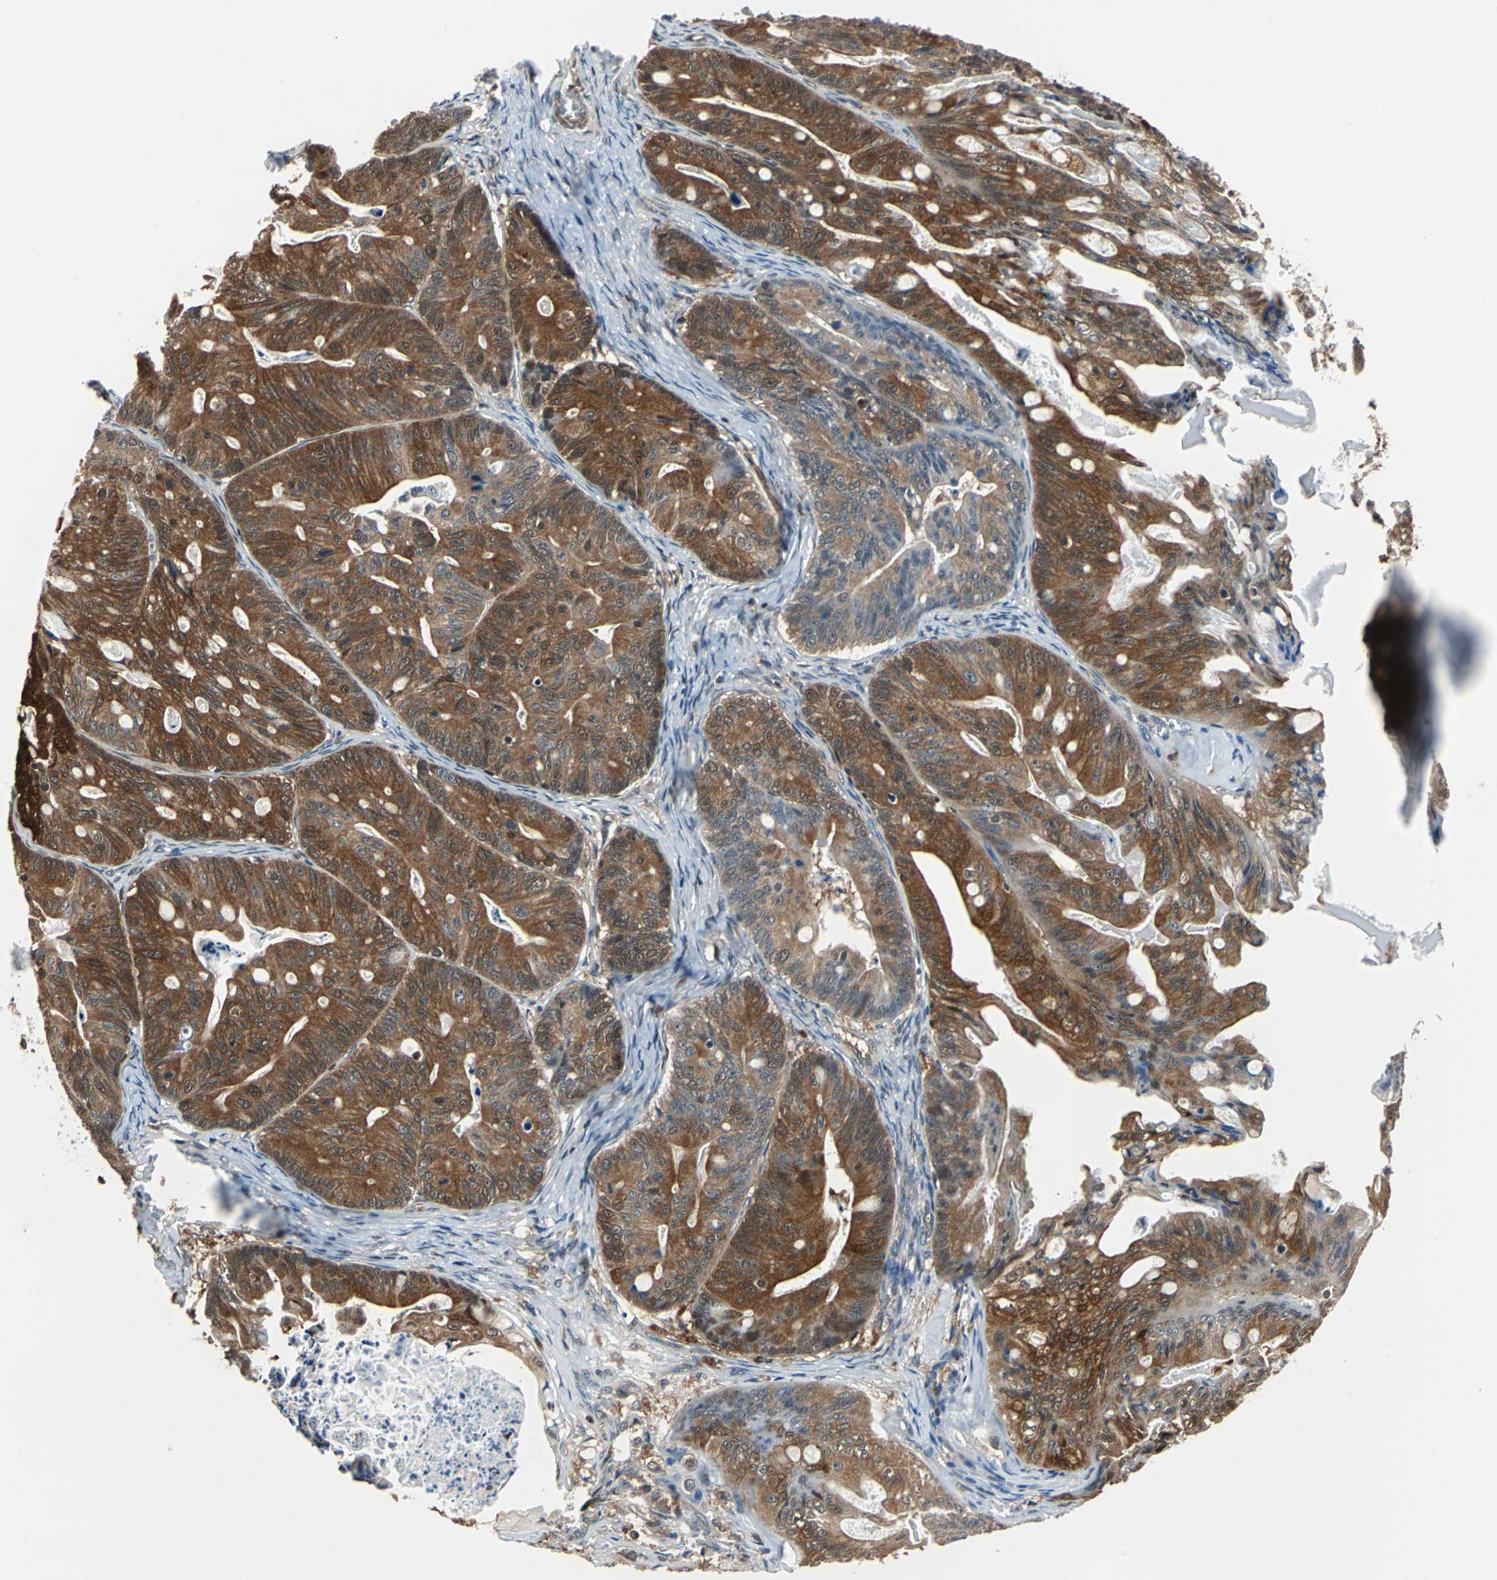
{"staining": {"intensity": "strong", "quantity": ">75%", "location": "cytoplasmic/membranous,nuclear"}, "tissue": "ovarian cancer", "cell_type": "Tumor cells", "image_type": "cancer", "snomed": [{"axis": "morphology", "description": "Cystadenocarcinoma, mucinous, NOS"}, {"axis": "topography", "description": "Ovary"}], "caption": "Approximately >75% of tumor cells in mucinous cystadenocarcinoma (ovarian) demonstrate strong cytoplasmic/membranous and nuclear protein staining as visualized by brown immunohistochemical staining.", "gene": "PSME1", "patient": {"sex": "female", "age": 36}}